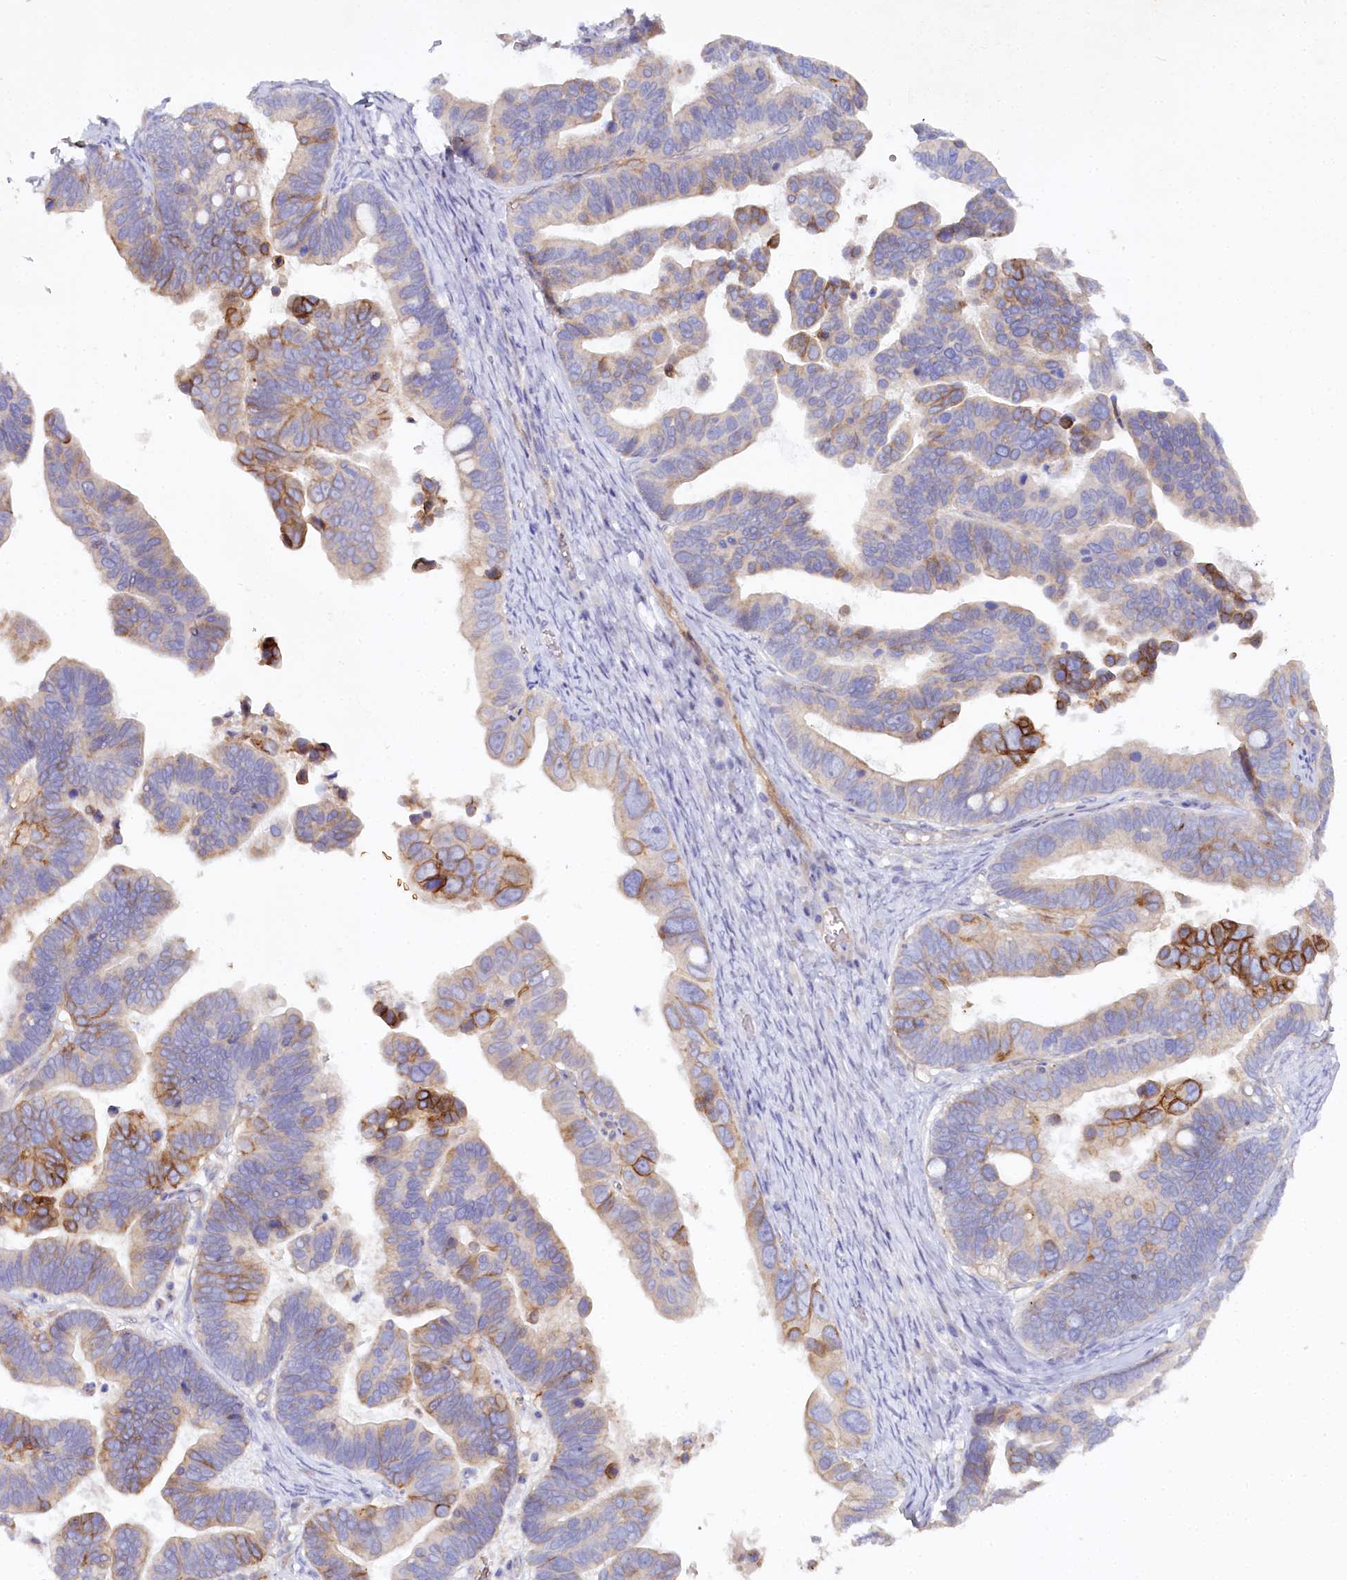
{"staining": {"intensity": "moderate", "quantity": "25%-75%", "location": "cytoplasmic/membranous"}, "tissue": "ovarian cancer", "cell_type": "Tumor cells", "image_type": "cancer", "snomed": [{"axis": "morphology", "description": "Cystadenocarcinoma, serous, NOS"}, {"axis": "topography", "description": "Ovary"}], "caption": "DAB (3,3'-diaminobenzidine) immunohistochemical staining of human ovarian cancer reveals moderate cytoplasmic/membranous protein expression in about 25%-75% of tumor cells.", "gene": "RBP5", "patient": {"sex": "female", "age": 56}}